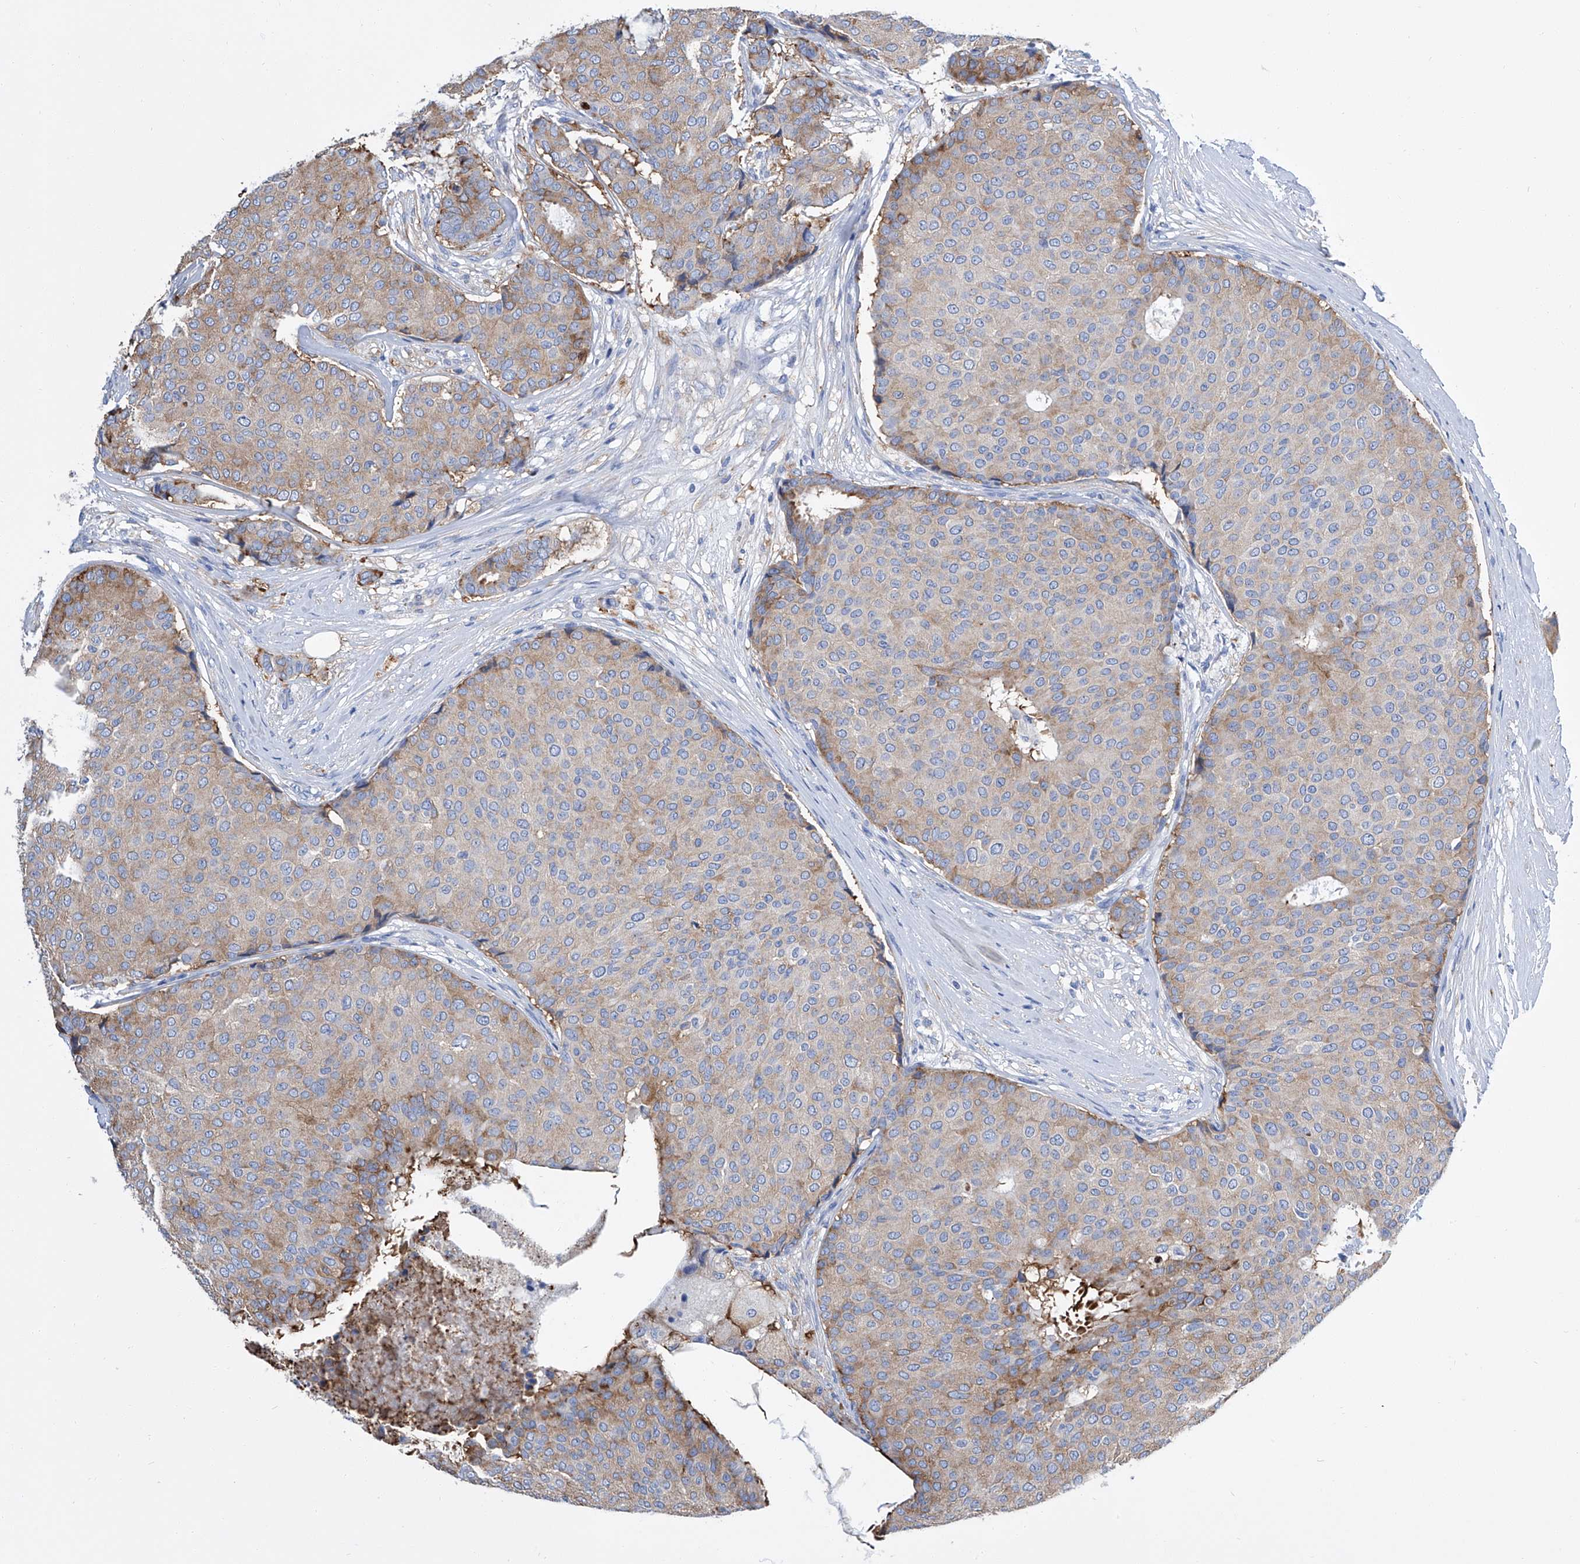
{"staining": {"intensity": "moderate", "quantity": "25%-75%", "location": "cytoplasmic/membranous"}, "tissue": "breast cancer", "cell_type": "Tumor cells", "image_type": "cancer", "snomed": [{"axis": "morphology", "description": "Duct carcinoma"}, {"axis": "topography", "description": "Breast"}], "caption": "Protein expression analysis of breast cancer shows moderate cytoplasmic/membranous expression in about 25%-75% of tumor cells. (IHC, brightfield microscopy, high magnification).", "gene": "GPT", "patient": {"sex": "female", "age": 75}}